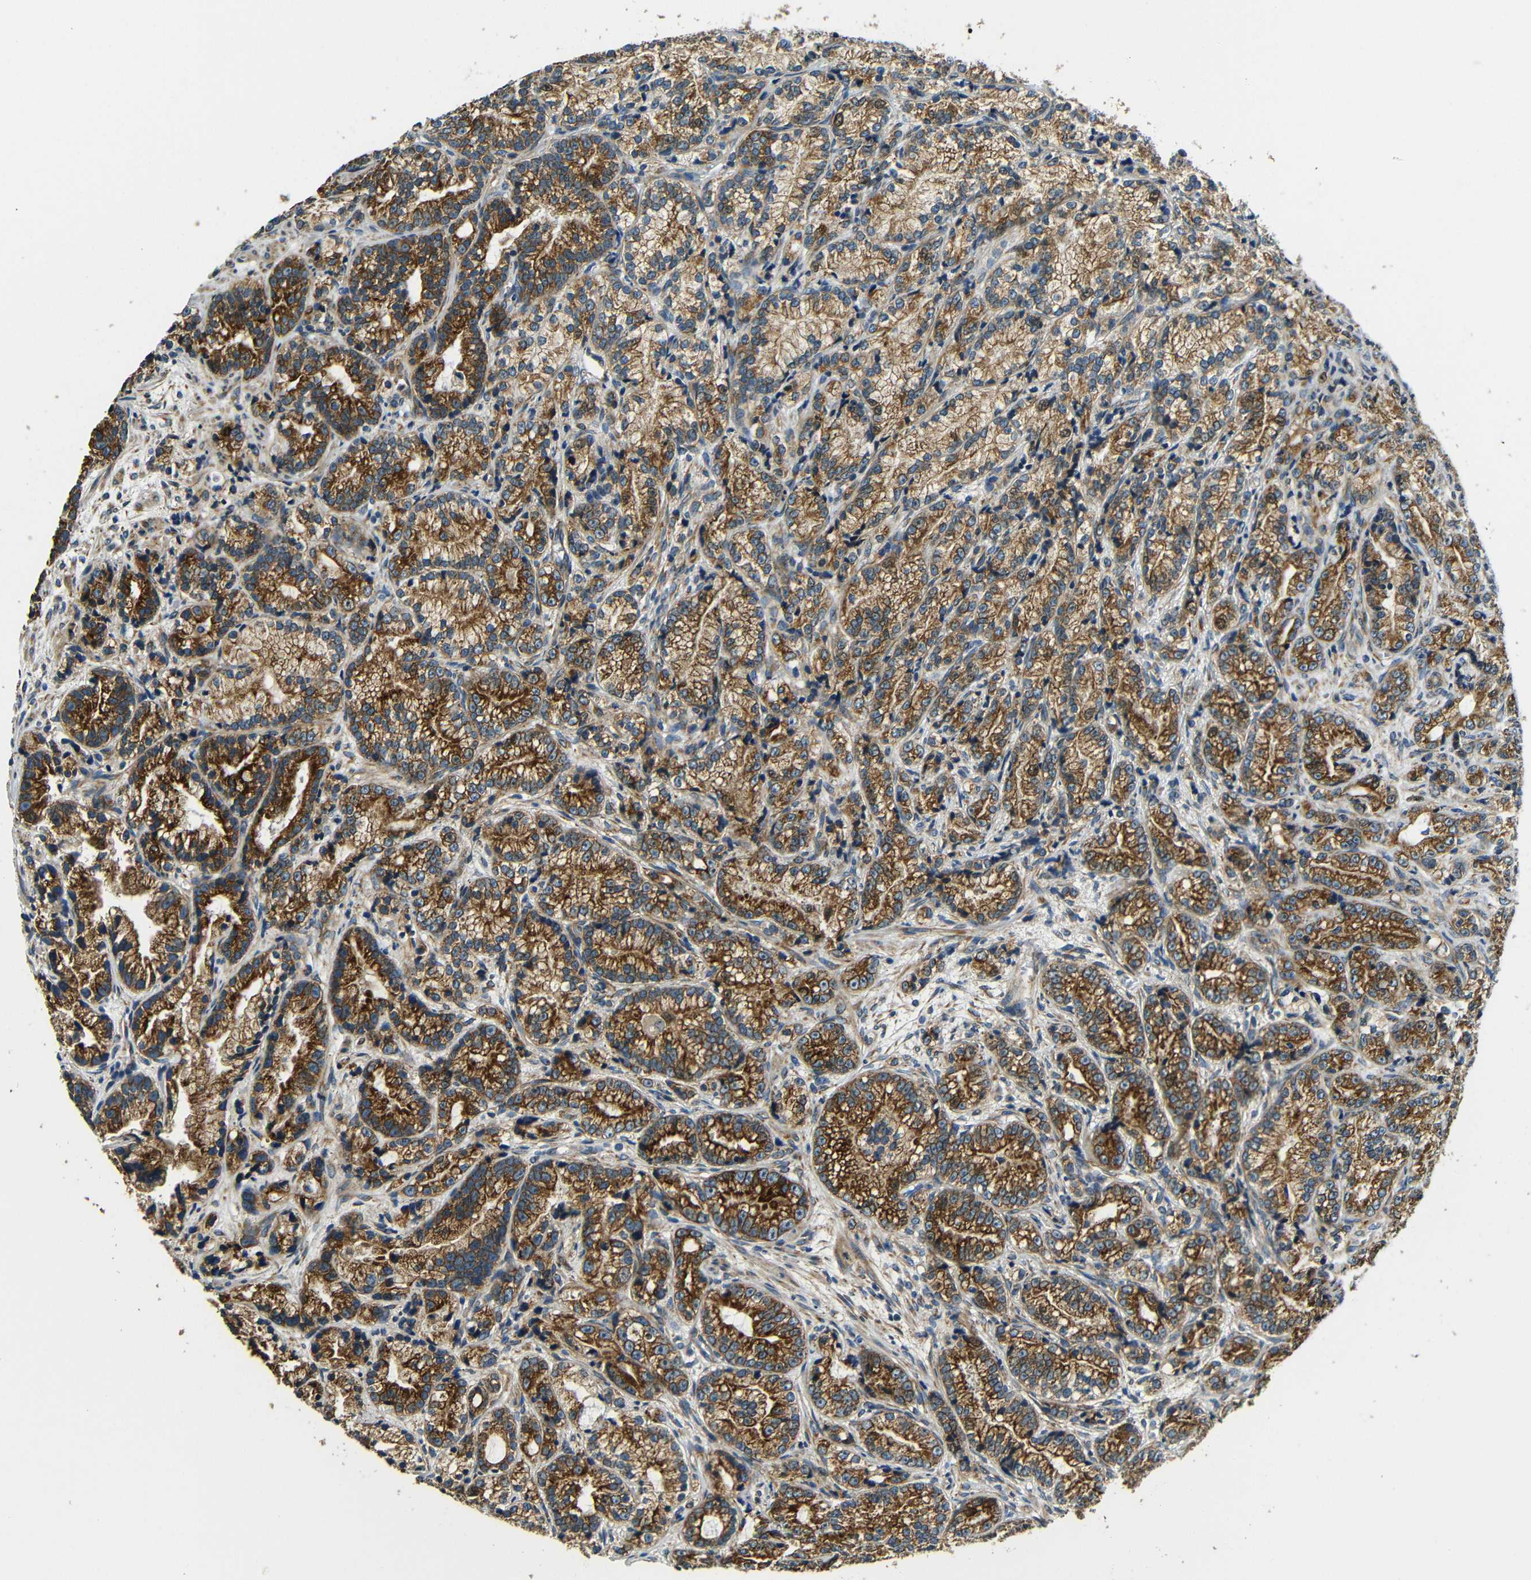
{"staining": {"intensity": "strong", "quantity": ">75%", "location": "cytoplasmic/membranous"}, "tissue": "prostate cancer", "cell_type": "Tumor cells", "image_type": "cancer", "snomed": [{"axis": "morphology", "description": "Adenocarcinoma, Low grade"}, {"axis": "topography", "description": "Prostate"}], "caption": "IHC histopathology image of neoplastic tissue: prostate low-grade adenocarcinoma stained using IHC shows high levels of strong protein expression localized specifically in the cytoplasmic/membranous of tumor cells, appearing as a cytoplasmic/membranous brown color.", "gene": "VAPB", "patient": {"sex": "male", "age": 89}}